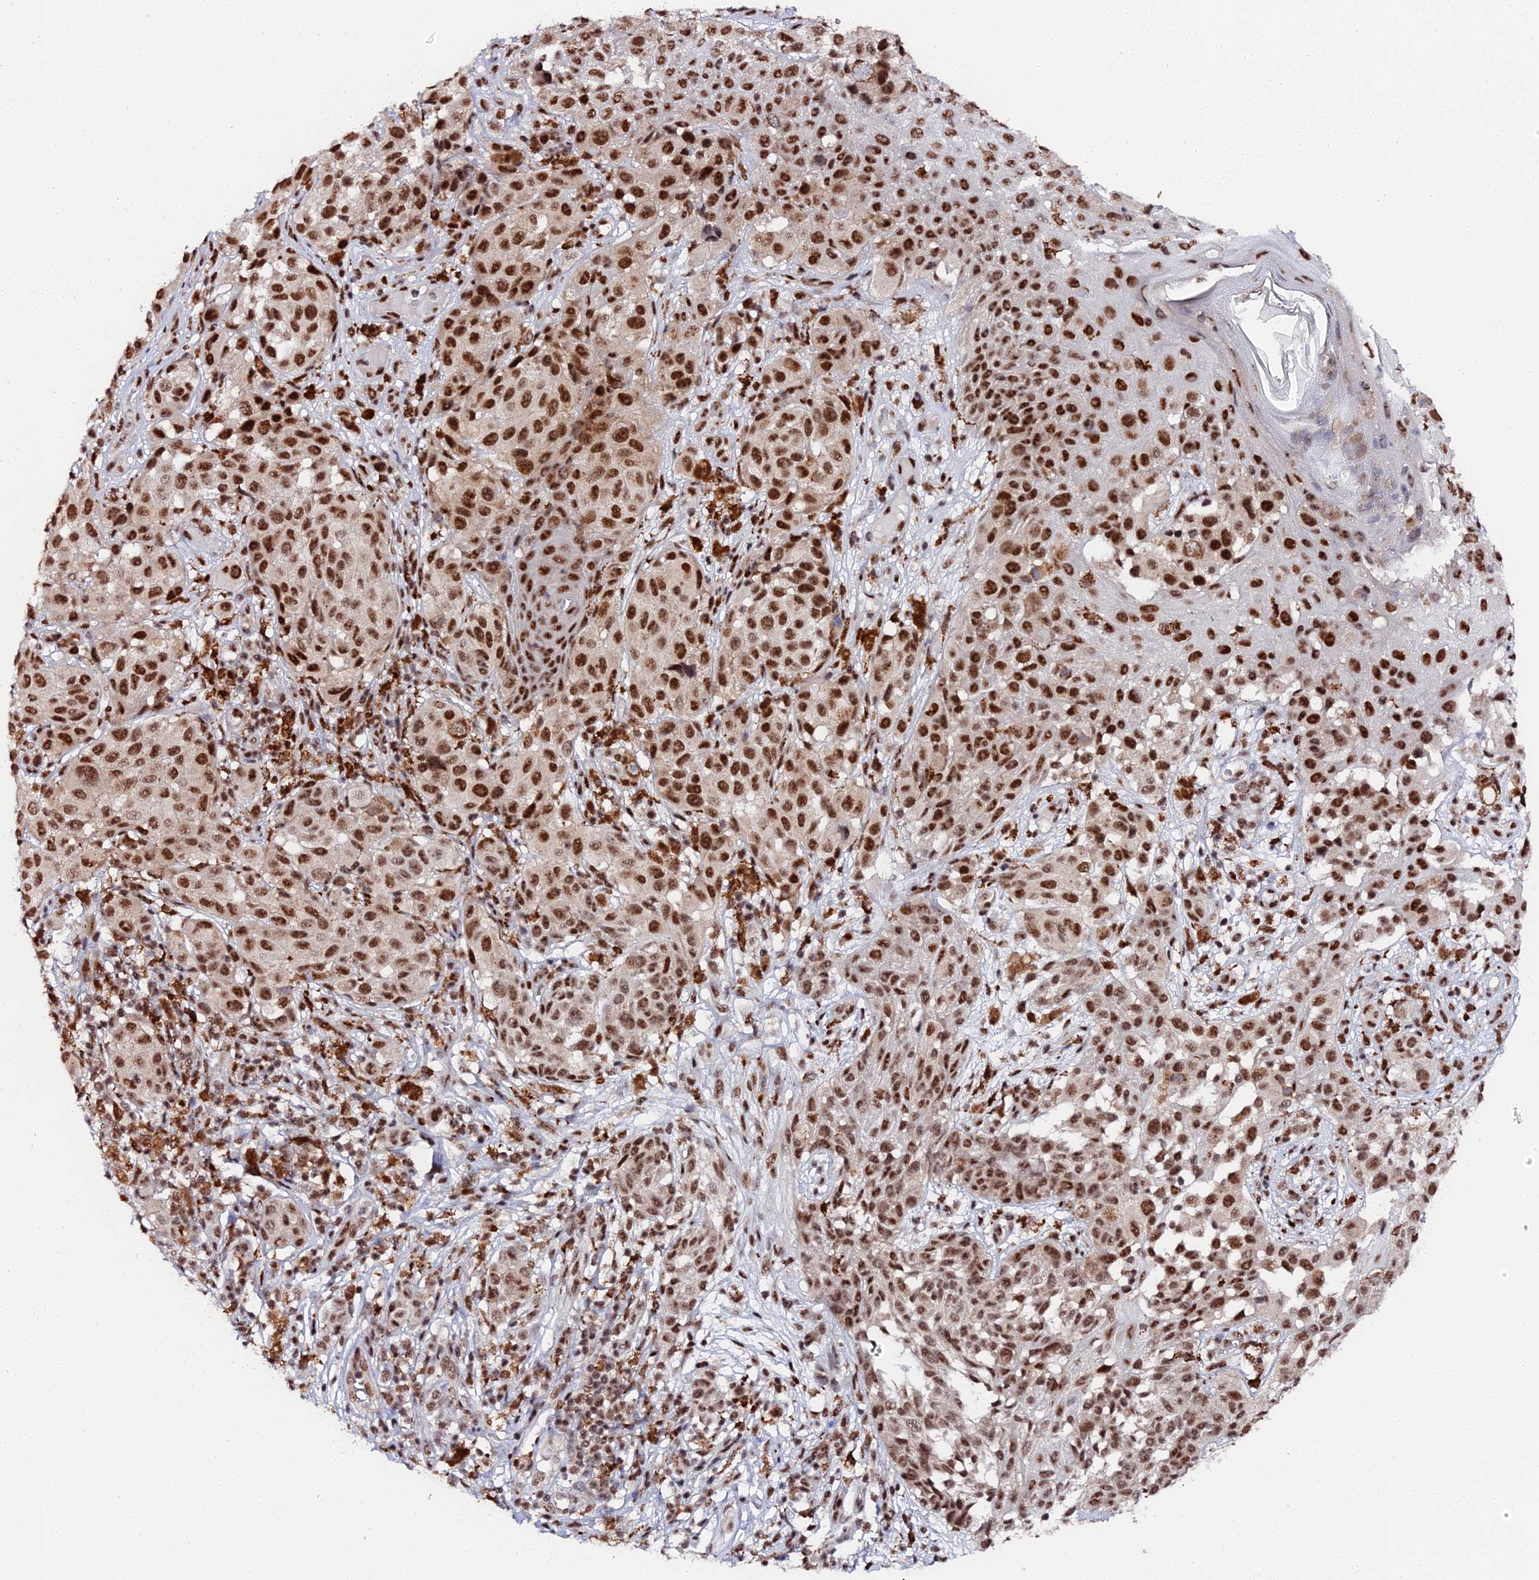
{"staining": {"intensity": "strong", "quantity": ">75%", "location": "nuclear"}, "tissue": "melanoma", "cell_type": "Tumor cells", "image_type": "cancer", "snomed": [{"axis": "morphology", "description": "Malignant melanoma, NOS"}, {"axis": "topography", "description": "Skin"}], "caption": "A brown stain labels strong nuclear positivity of a protein in human melanoma tumor cells. (Brightfield microscopy of DAB IHC at high magnification).", "gene": "MAGOHB", "patient": {"sex": "male", "age": 38}}